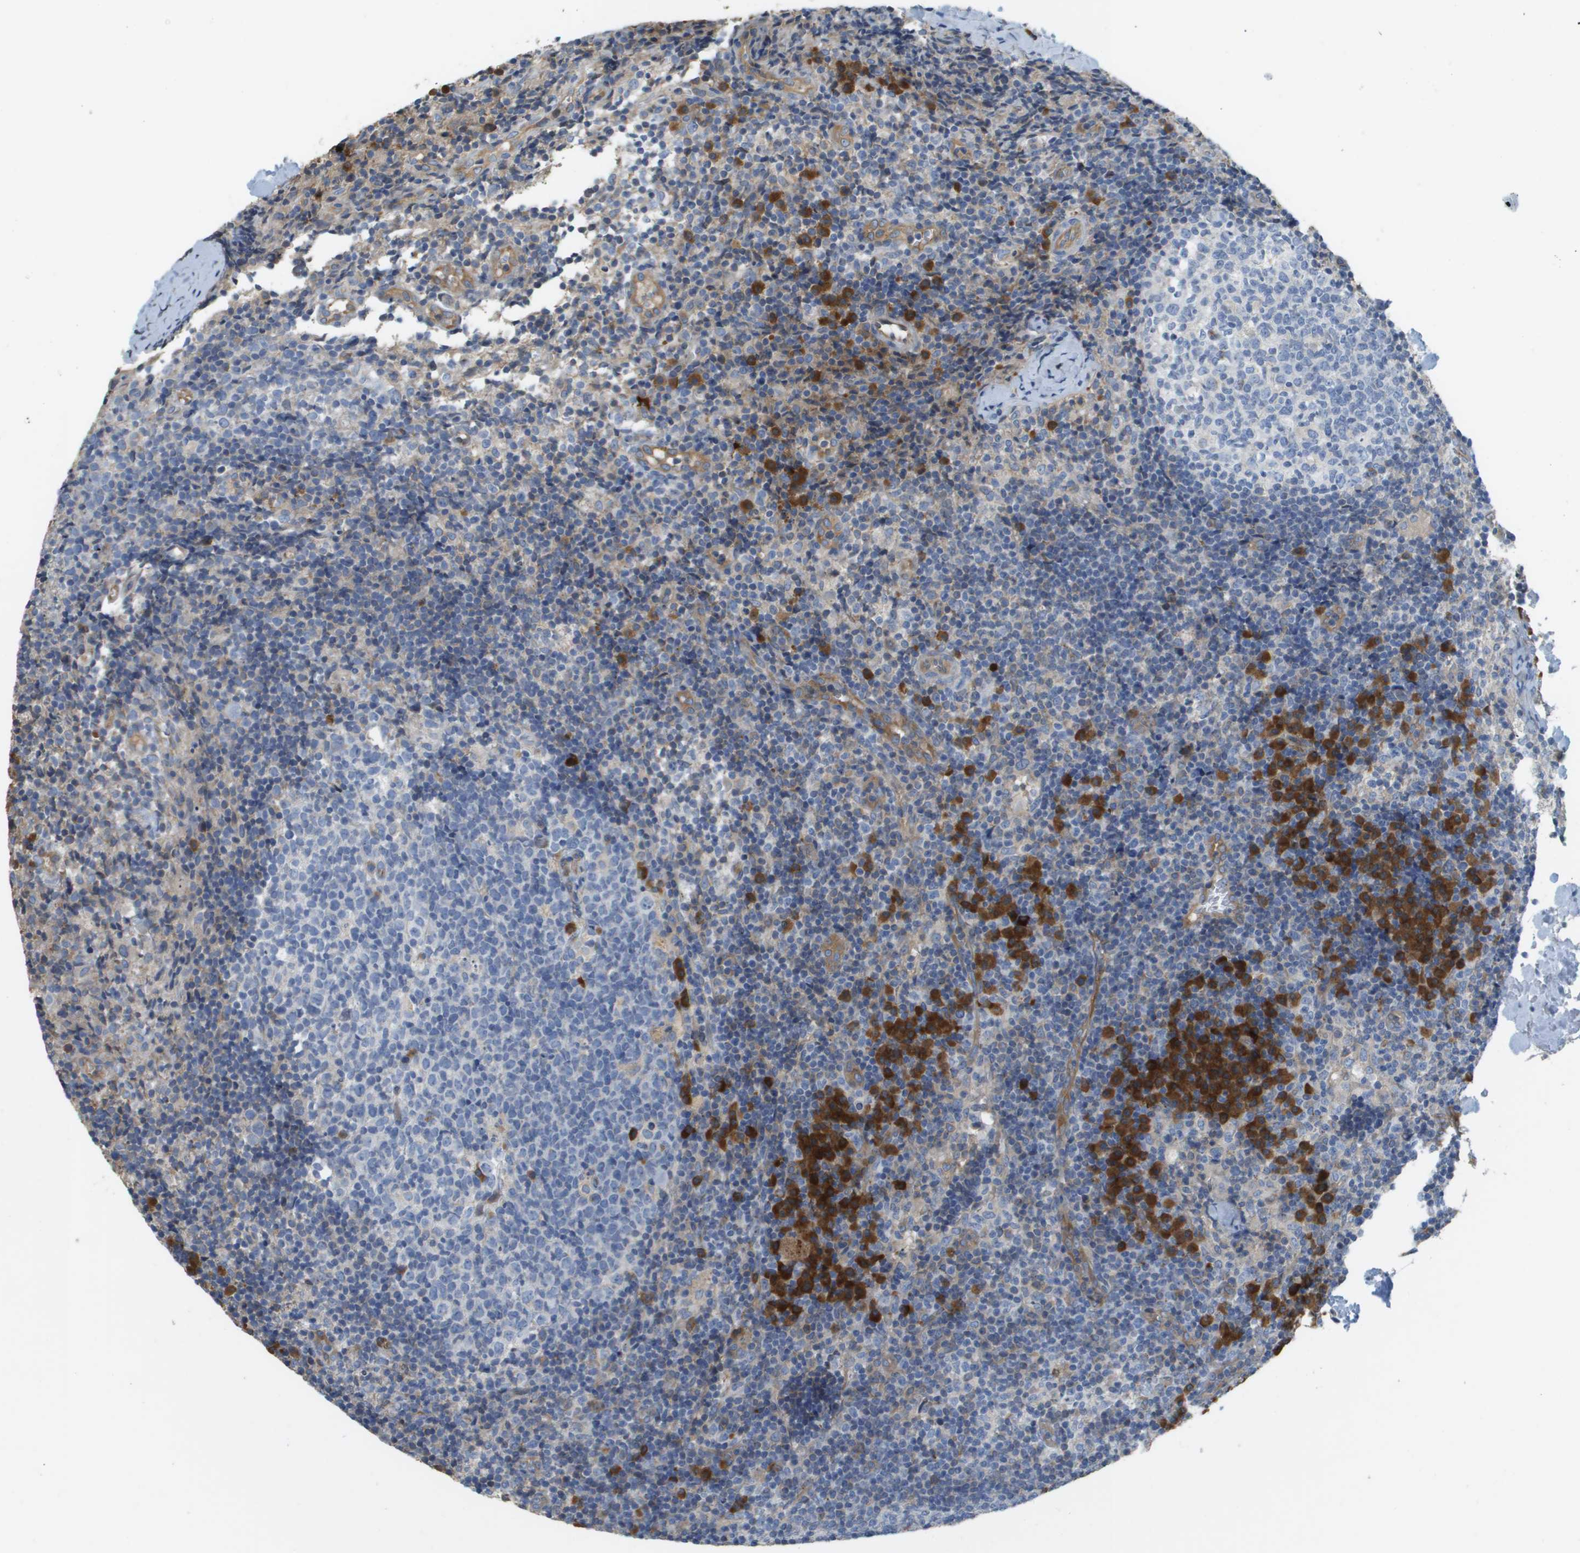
{"staining": {"intensity": "moderate", "quantity": "<25%", "location": "cytoplasmic/membranous"}, "tissue": "lymph node", "cell_type": "Germinal center cells", "image_type": "normal", "snomed": [{"axis": "morphology", "description": "Normal tissue, NOS"}, {"axis": "morphology", "description": "Inflammation, NOS"}, {"axis": "topography", "description": "Lymph node"}], "caption": "About <25% of germinal center cells in normal lymph node demonstrate moderate cytoplasmic/membranous protein staining as visualized by brown immunohistochemical staining.", "gene": "CASP10", "patient": {"sex": "male", "age": 55}}